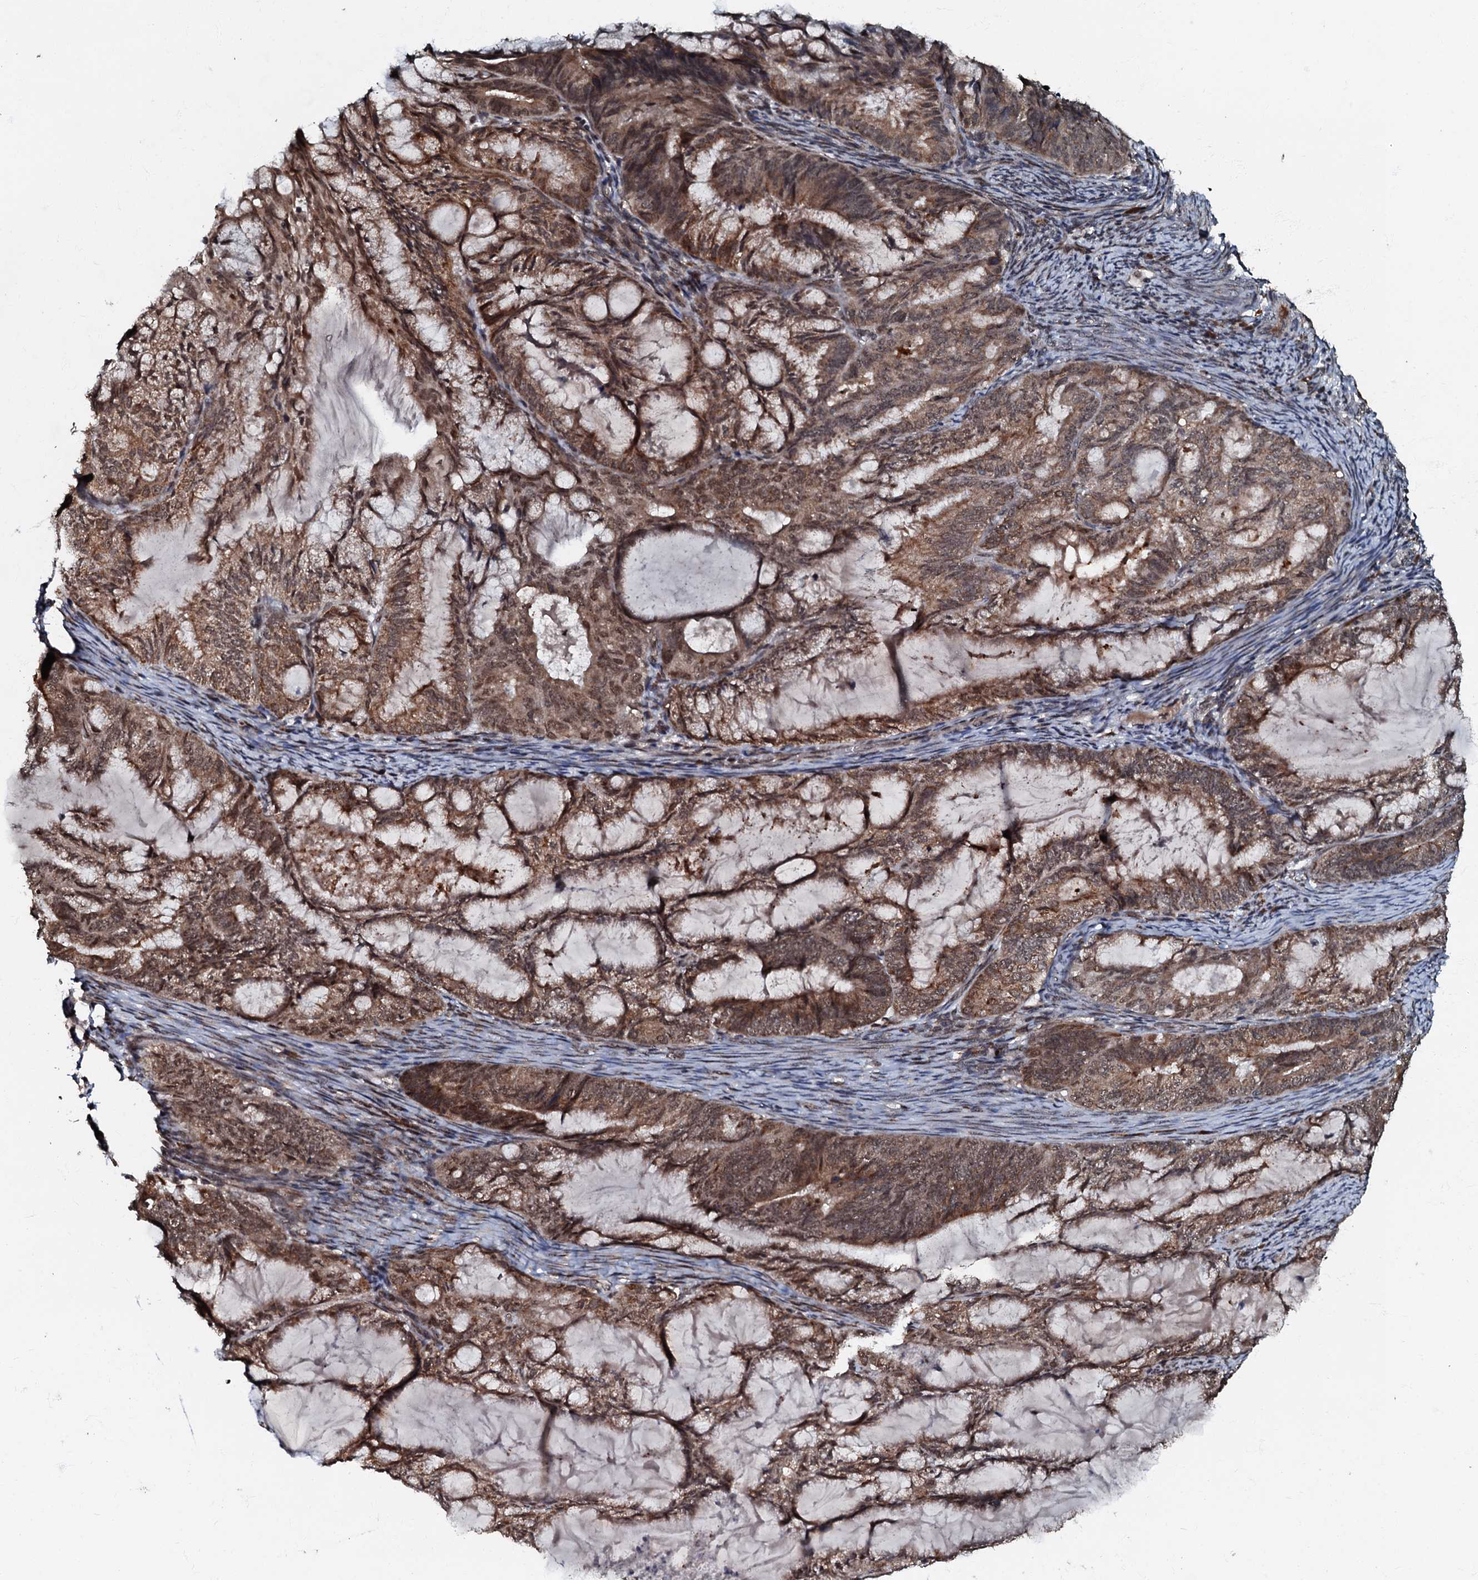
{"staining": {"intensity": "moderate", "quantity": ">75%", "location": "cytoplasmic/membranous,nuclear"}, "tissue": "endometrial cancer", "cell_type": "Tumor cells", "image_type": "cancer", "snomed": [{"axis": "morphology", "description": "Adenocarcinoma, NOS"}, {"axis": "topography", "description": "Endometrium"}], "caption": "Immunohistochemistry (IHC) histopathology image of human adenocarcinoma (endometrial) stained for a protein (brown), which demonstrates medium levels of moderate cytoplasmic/membranous and nuclear positivity in approximately >75% of tumor cells.", "gene": "C18orf32", "patient": {"sex": "female", "age": 86}}